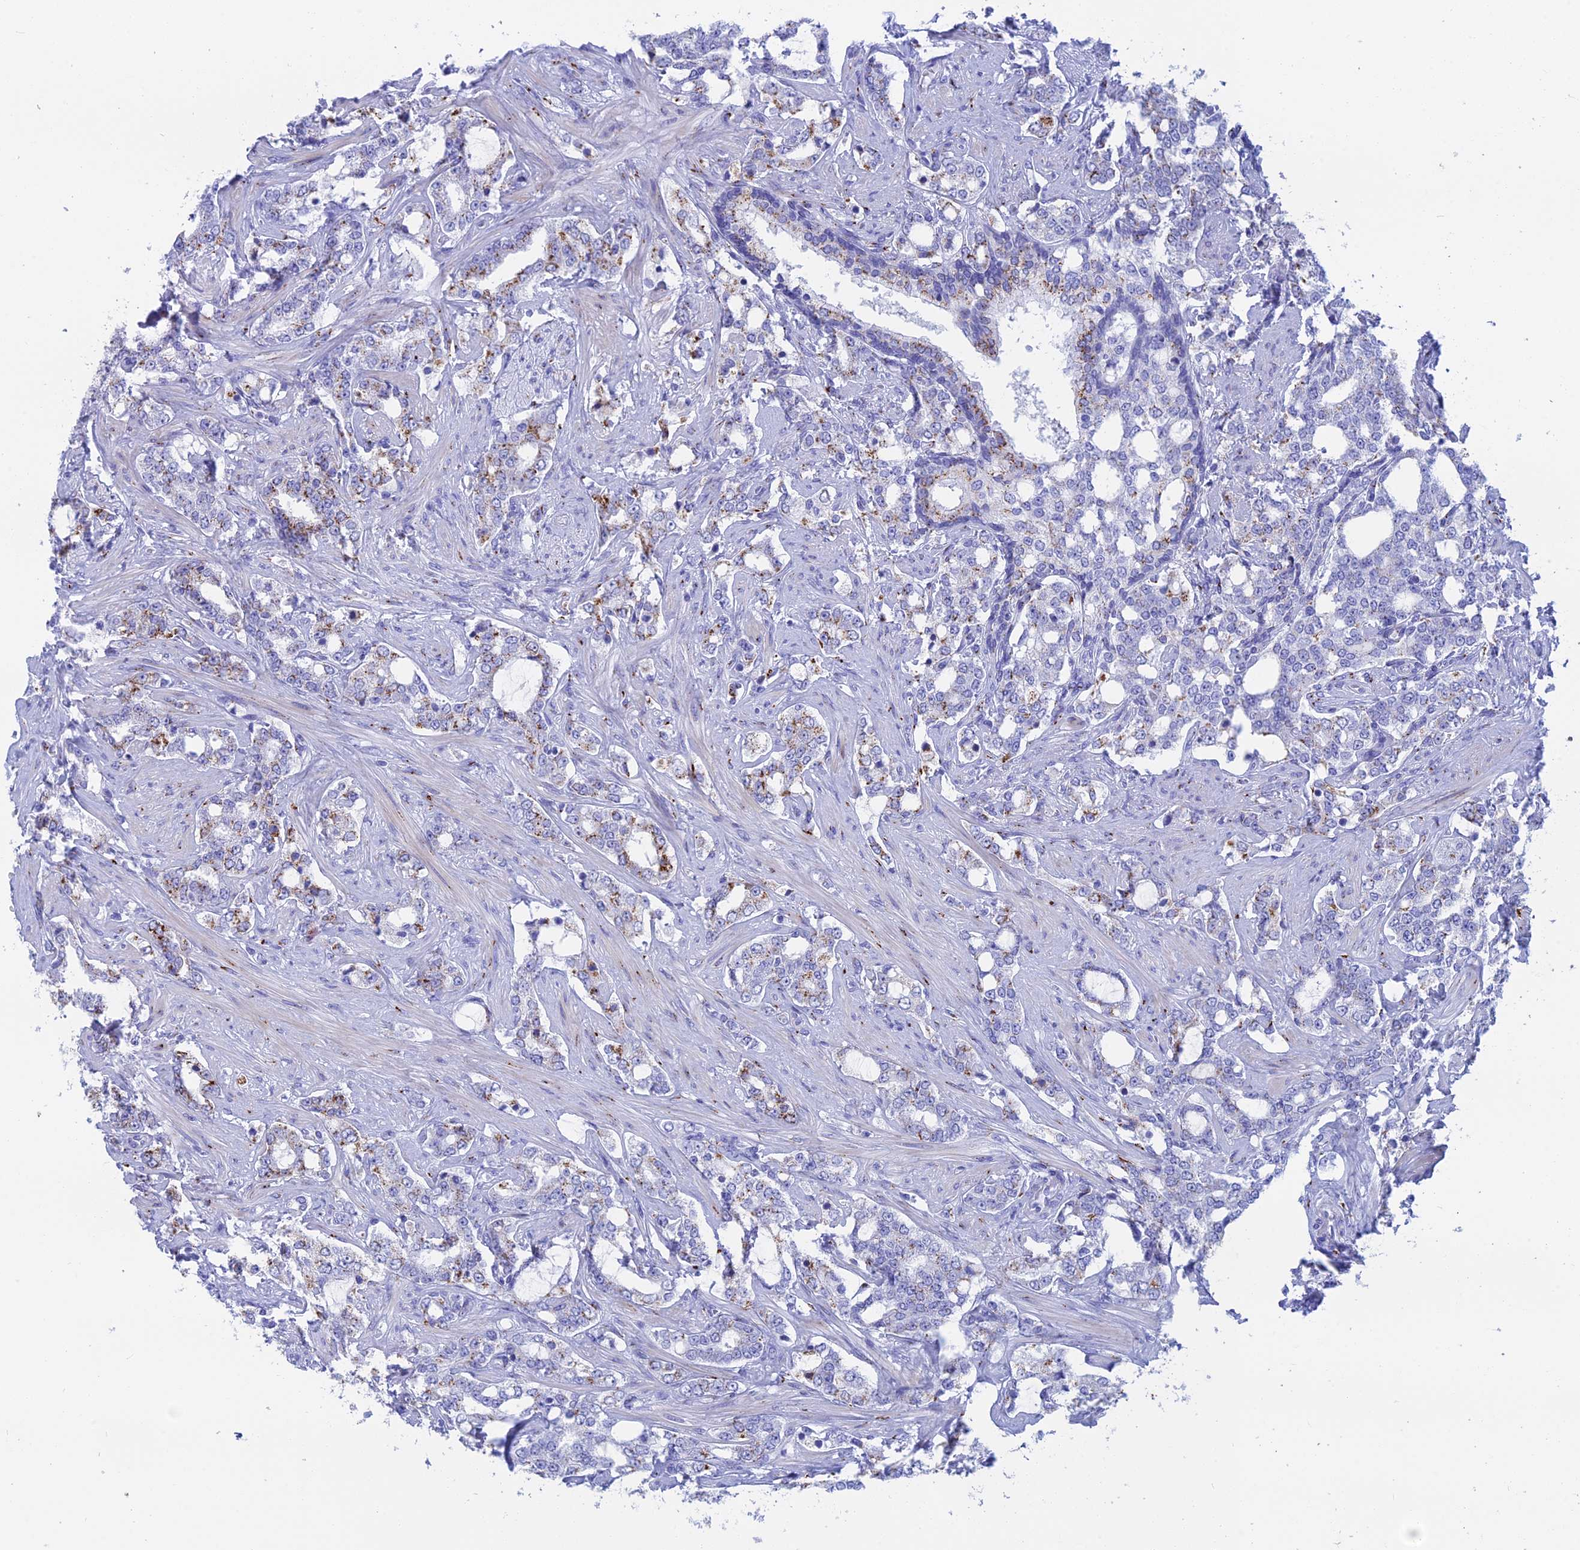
{"staining": {"intensity": "moderate", "quantity": "<25%", "location": "cytoplasmic/membranous"}, "tissue": "prostate cancer", "cell_type": "Tumor cells", "image_type": "cancer", "snomed": [{"axis": "morphology", "description": "Adenocarcinoma, High grade"}, {"axis": "topography", "description": "Prostate"}], "caption": "This is an image of immunohistochemistry (IHC) staining of high-grade adenocarcinoma (prostate), which shows moderate expression in the cytoplasmic/membranous of tumor cells.", "gene": "ERICH4", "patient": {"sex": "male", "age": 64}}